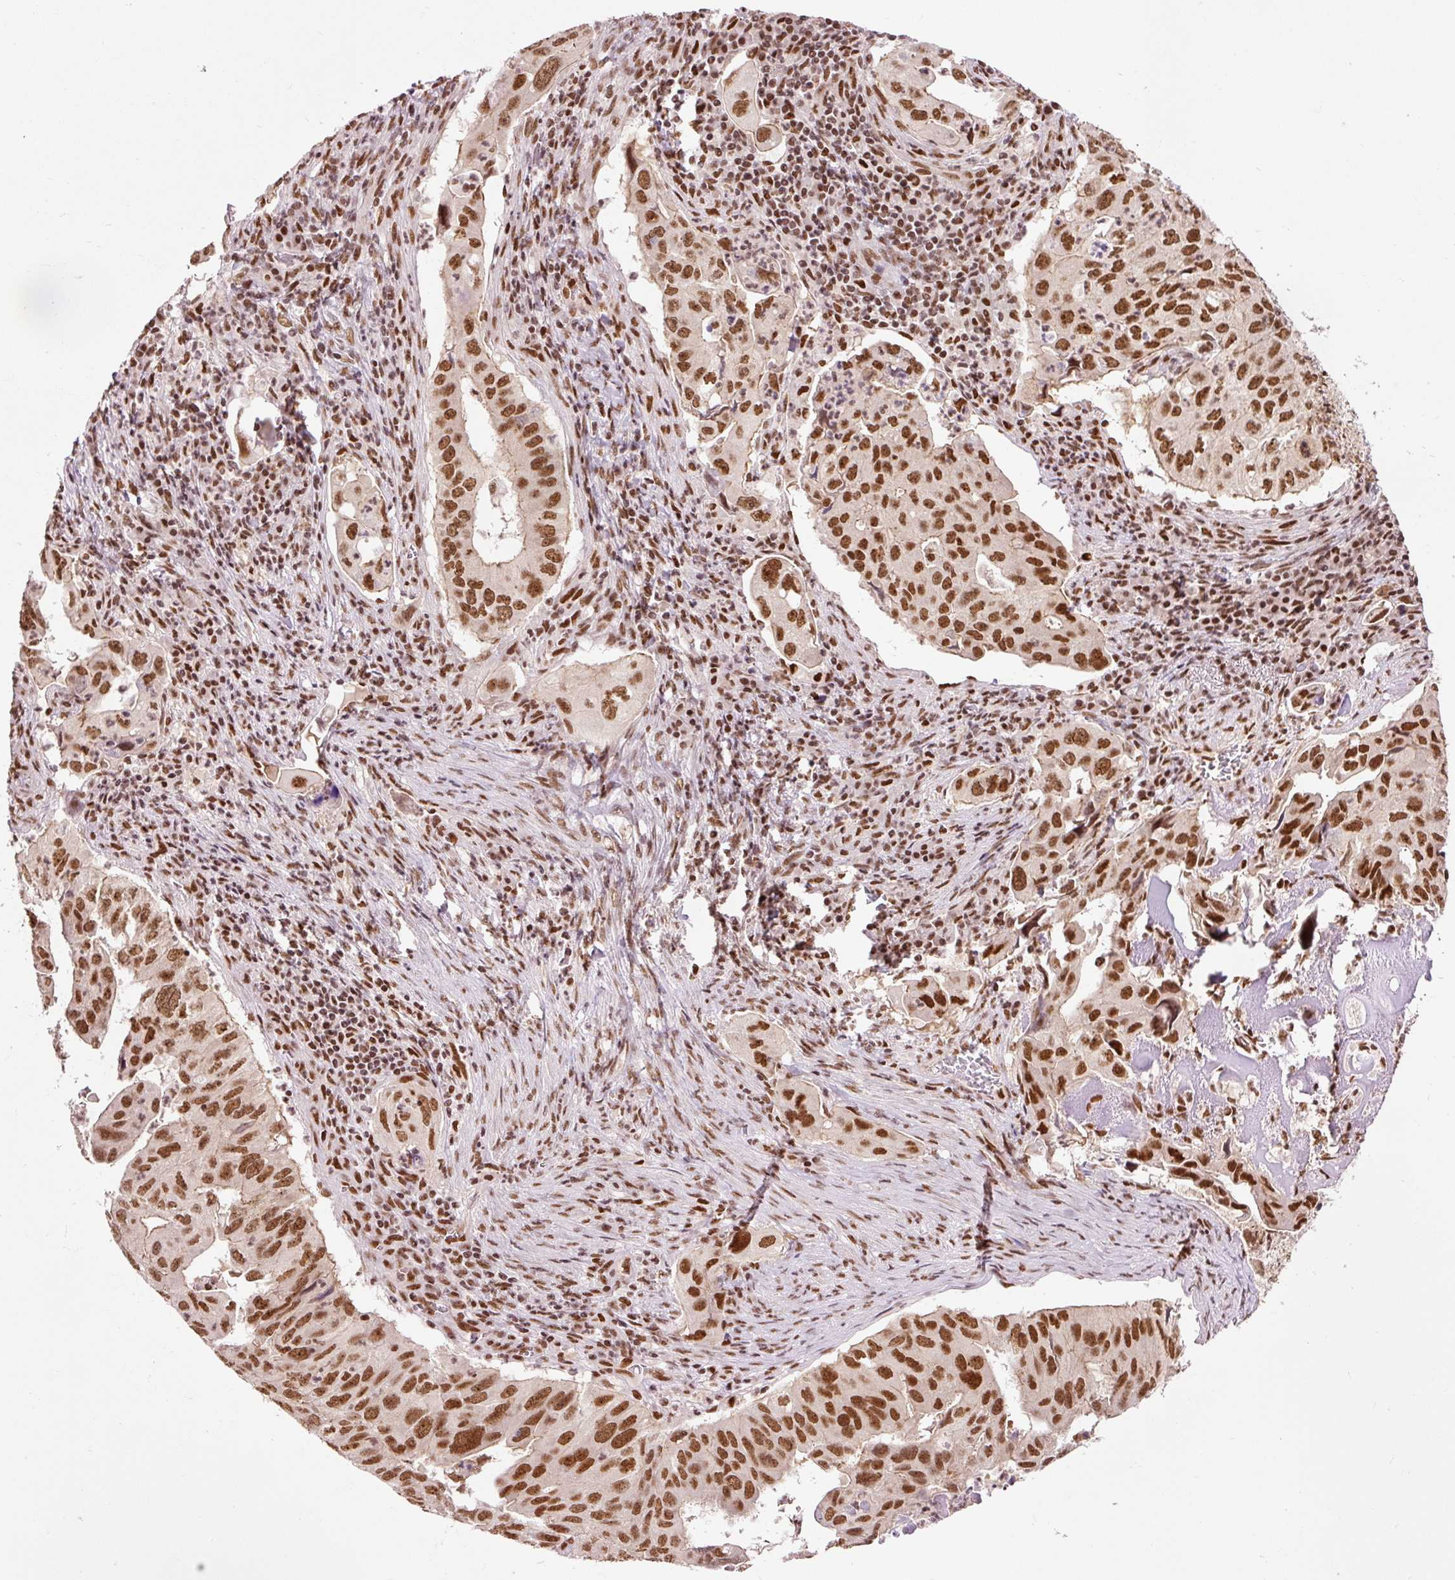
{"staining": {"intensity": "strong", "quantity": ">75%", "location": "nuclear"}, "tissue": "lung cancer", "cell_type": "Tumor cells", "image_type": "cancer", "snomed": [{"axis": "morphology", "description": "Adenocarcinoma, NOS"}, {"axis": "topography", "description": "Lung"}], "caption": "This image shows lung cancer (adenocarcinoma) stained with immunohistochemistry (IHC) to label a protein in brown. The nuclear of tumor cells show strong positivity for the protein. Nuclei are counter-stained blue.", "gene": "ZBTB44", "patient": {"sex": "male", "age": 48}}